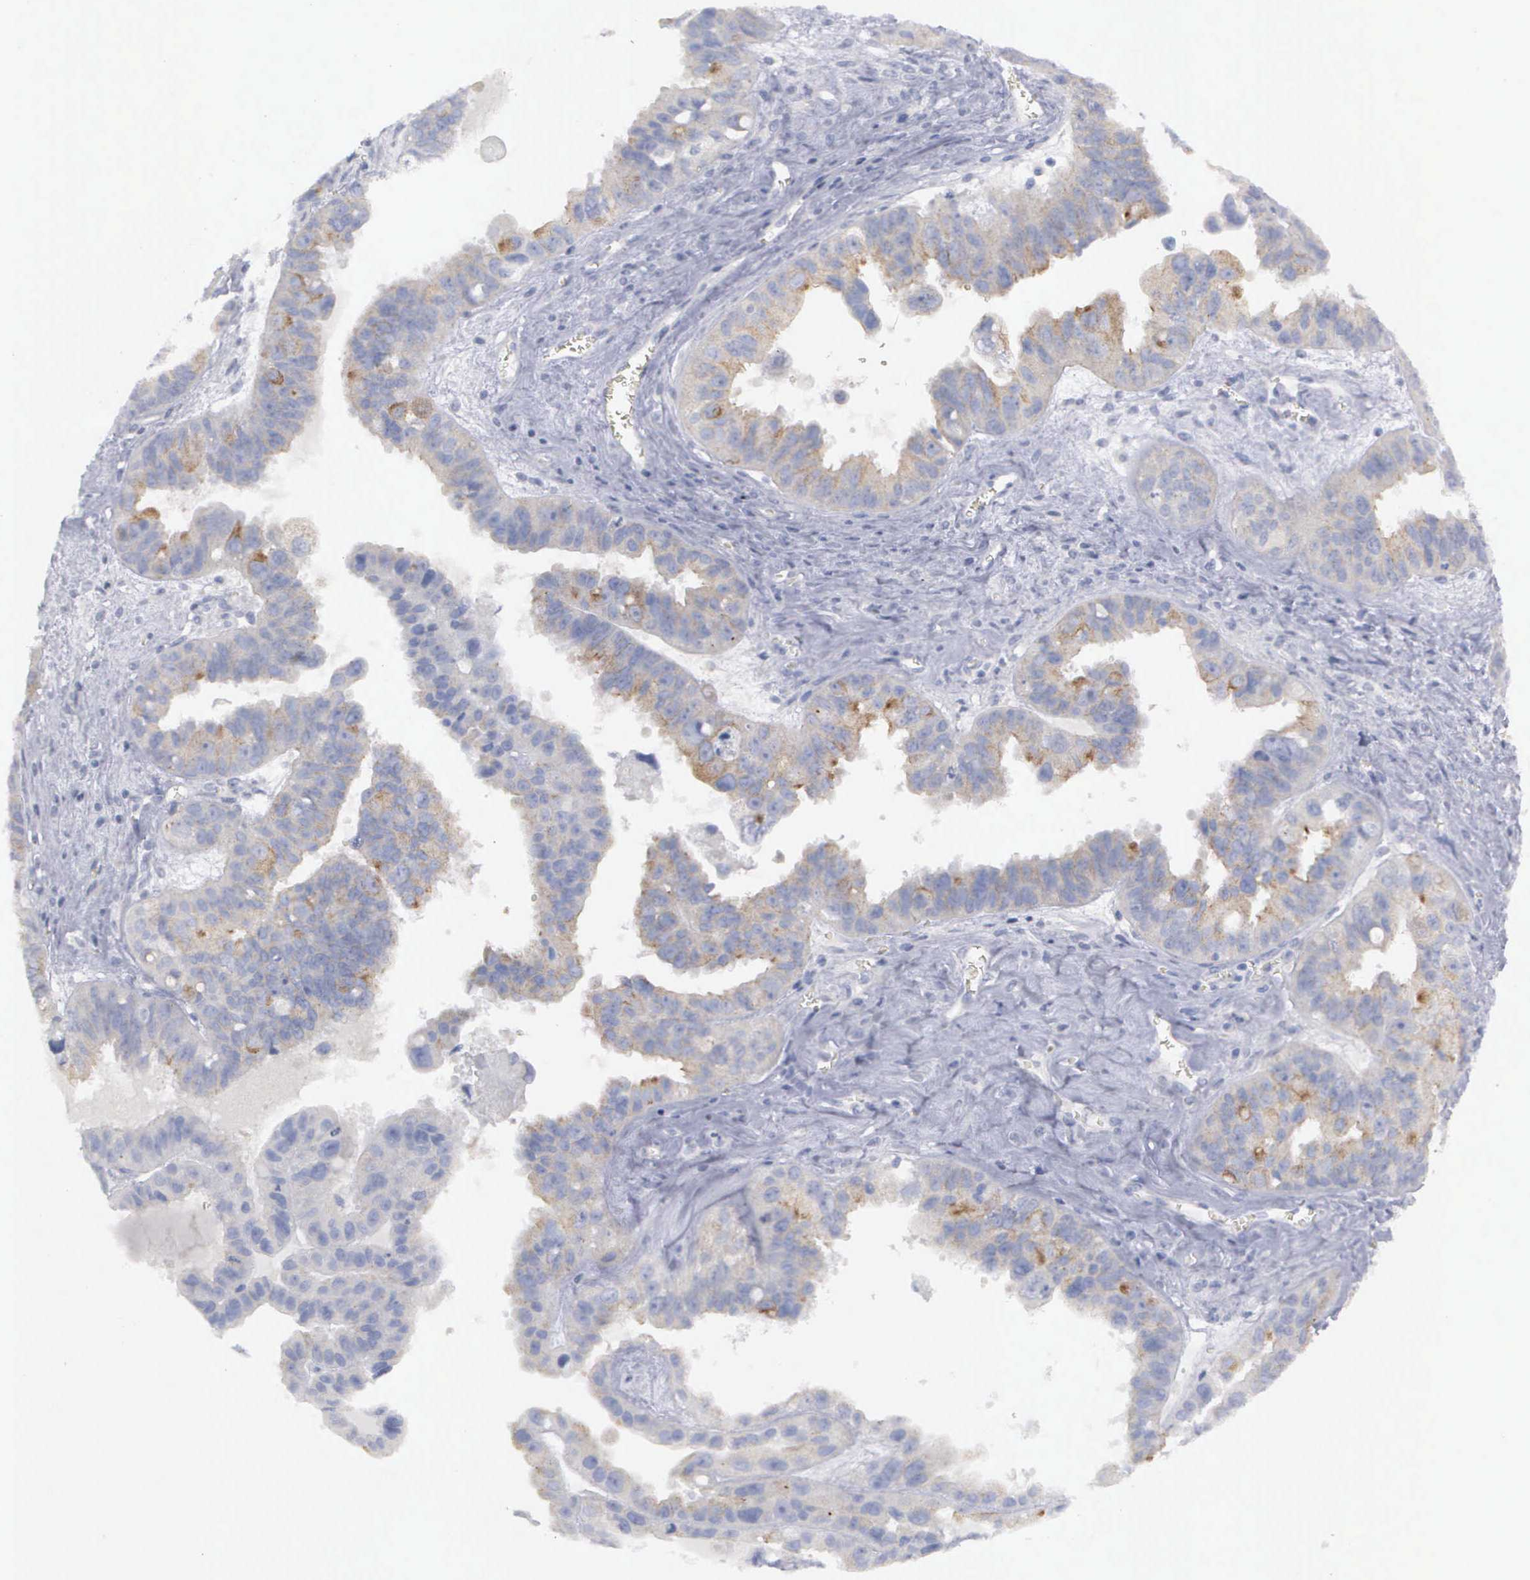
{"staining": {"intensity": "moderate", "quantity": ">75%", "location": "cytoplasmic/membranous"}, "tissue": "ovarian cancer", "cell_type": "Tumor cells", "image_type": "cancer", "snomed": [{"axis": "morphology", "description": "Carcinoma, endometroid"}, {"axis": "topography", "description": "Ovary"}], "caption": "Ovarian endometroid carcinoma tissue shows moderate cytoplasmic/membranous expression in approximately >75% of tumor cells, visualized by immunohistochemistry.", "gene": "CEP170B", "patient": {"sex": "female", "age": 85}}